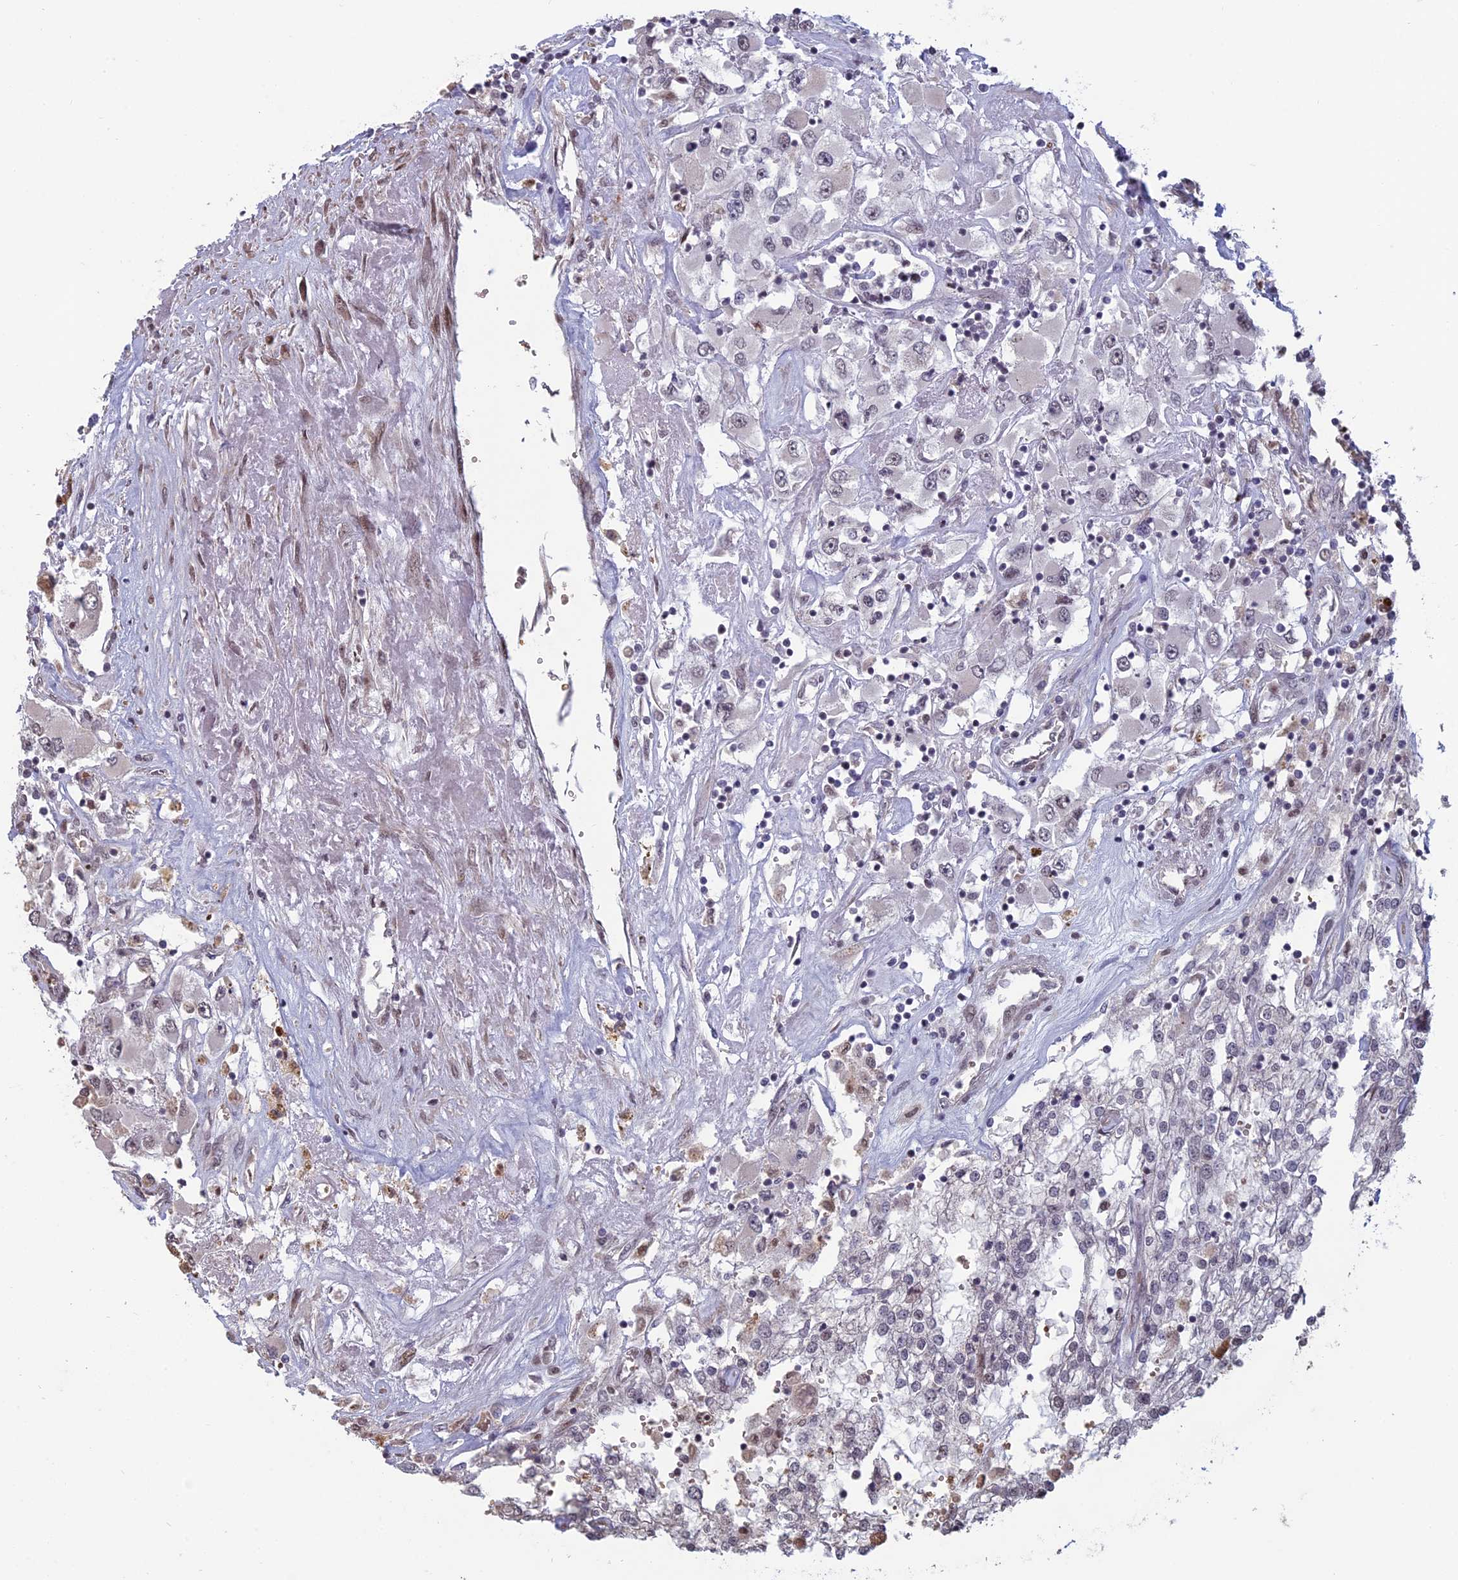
{"staining": {"intensity": "weak", "quantity": "<25%", "location": "nuclear"}, "tissue": "renal cancer", "cell_type": "Tumor cells", "image_type": "cancer", "snomed": [{"axis": "morphology", "description": "Adenocarcinoma, NOS"}, {"axis": "topography", "description": "Kidney"}], "caption": "This is an immunohistochemistry (IHC) micrograph of human renal adenocarcinoma. There is no expression in tumor cells.", "gene": "MFAP1", "patient": {"sex": "female", "age": 52}}